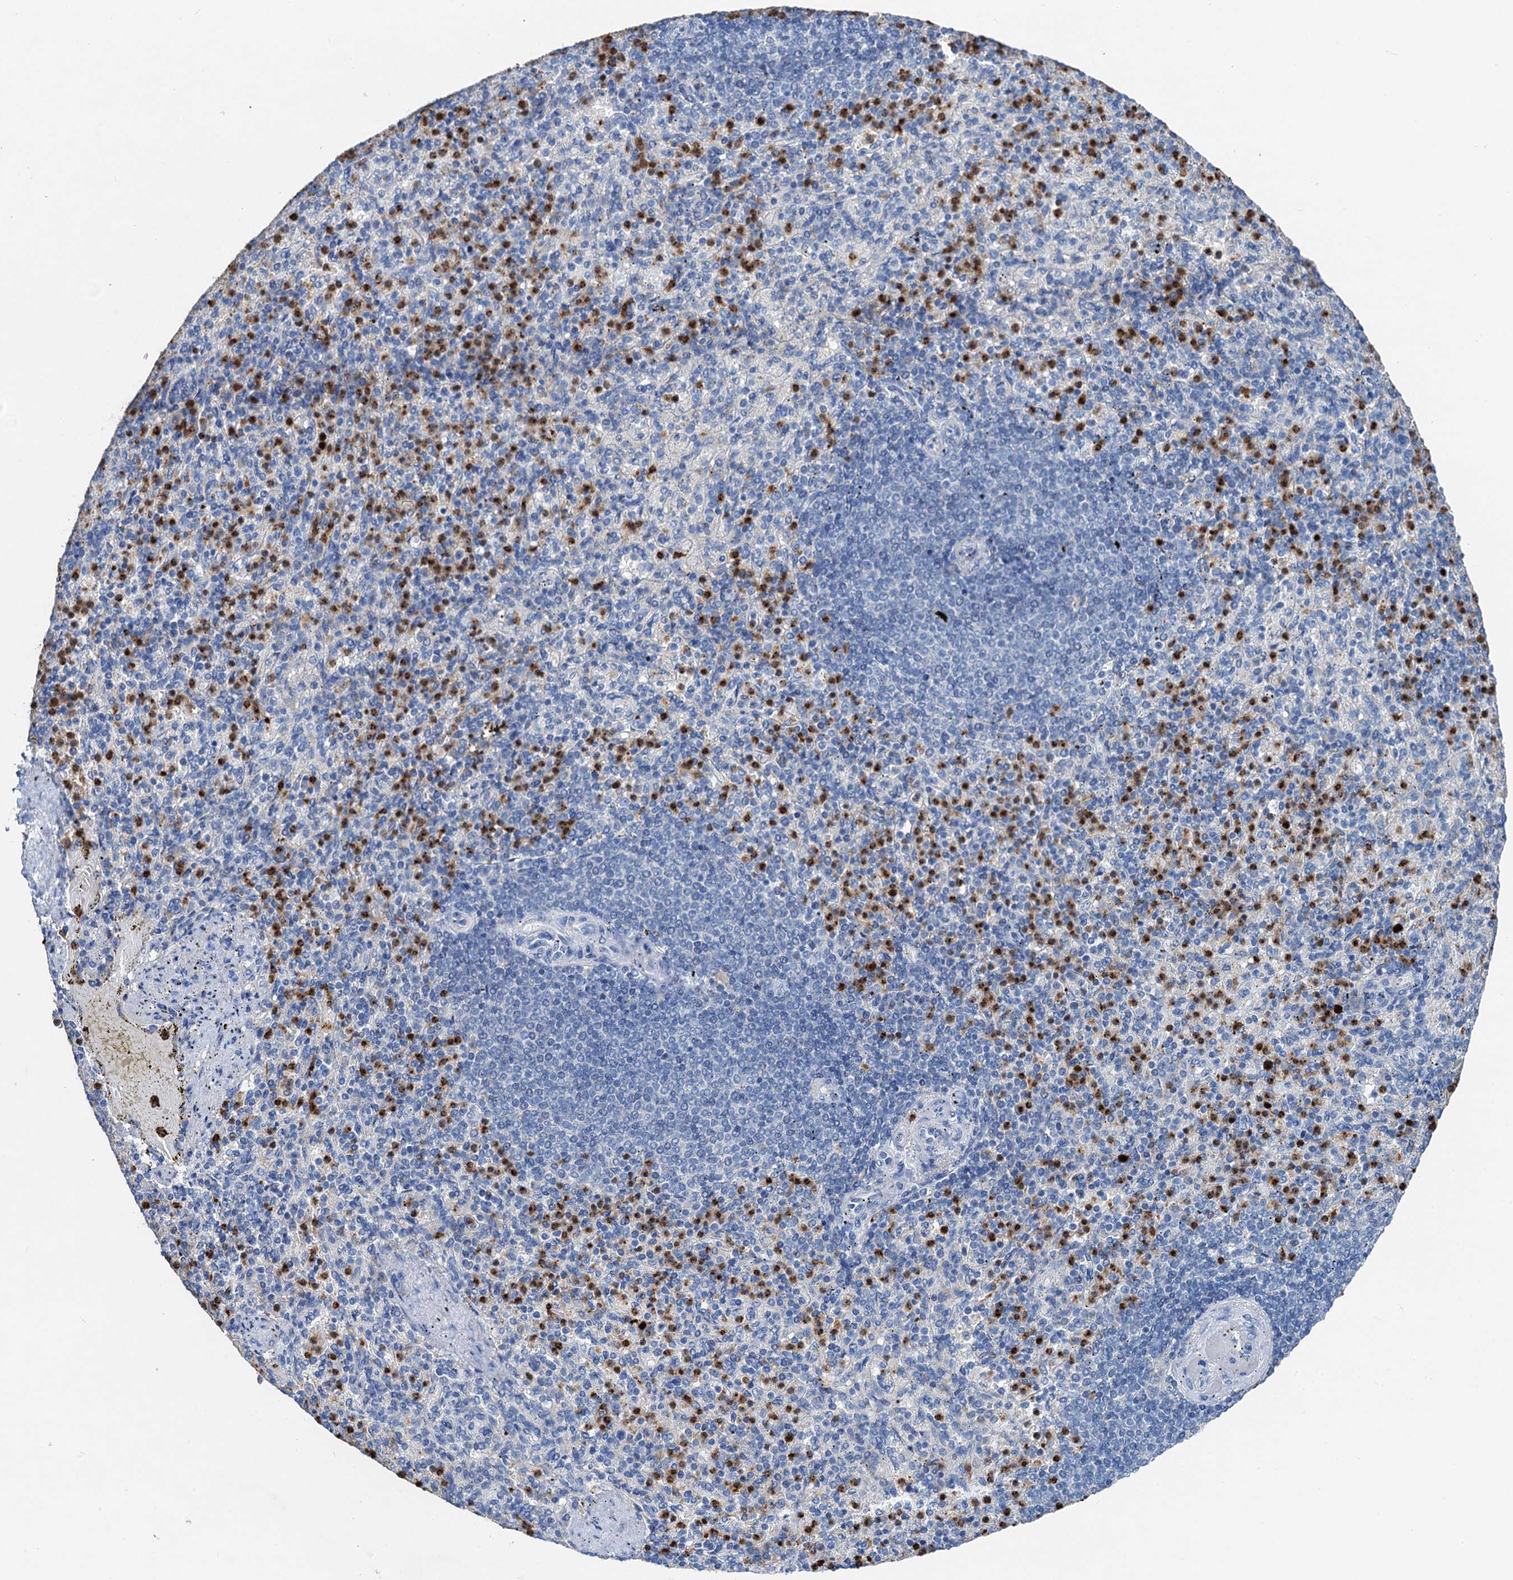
{"staining": {"intensity": "strong", "quantity": "25%-75%", "location": "cytoplasmic/membranous,nuclear"}, "tissue": "spleen", "cell_type": "Cells in red pulp", "image_type": "normal", "snomed": [{"axis": "morphology", "description": "Normal tissue, NOS"}, {"axis": "topography", "description": "Spleen"}], "caption": "Protein expression by immunohistochemistry reveals strong cytoplasmic/membranous,nuclear expression in about 25%-75% of cells in red pulp in benign spleen.", "gene": "OTOA", "patient": {"sex": "female", "age": 74}}